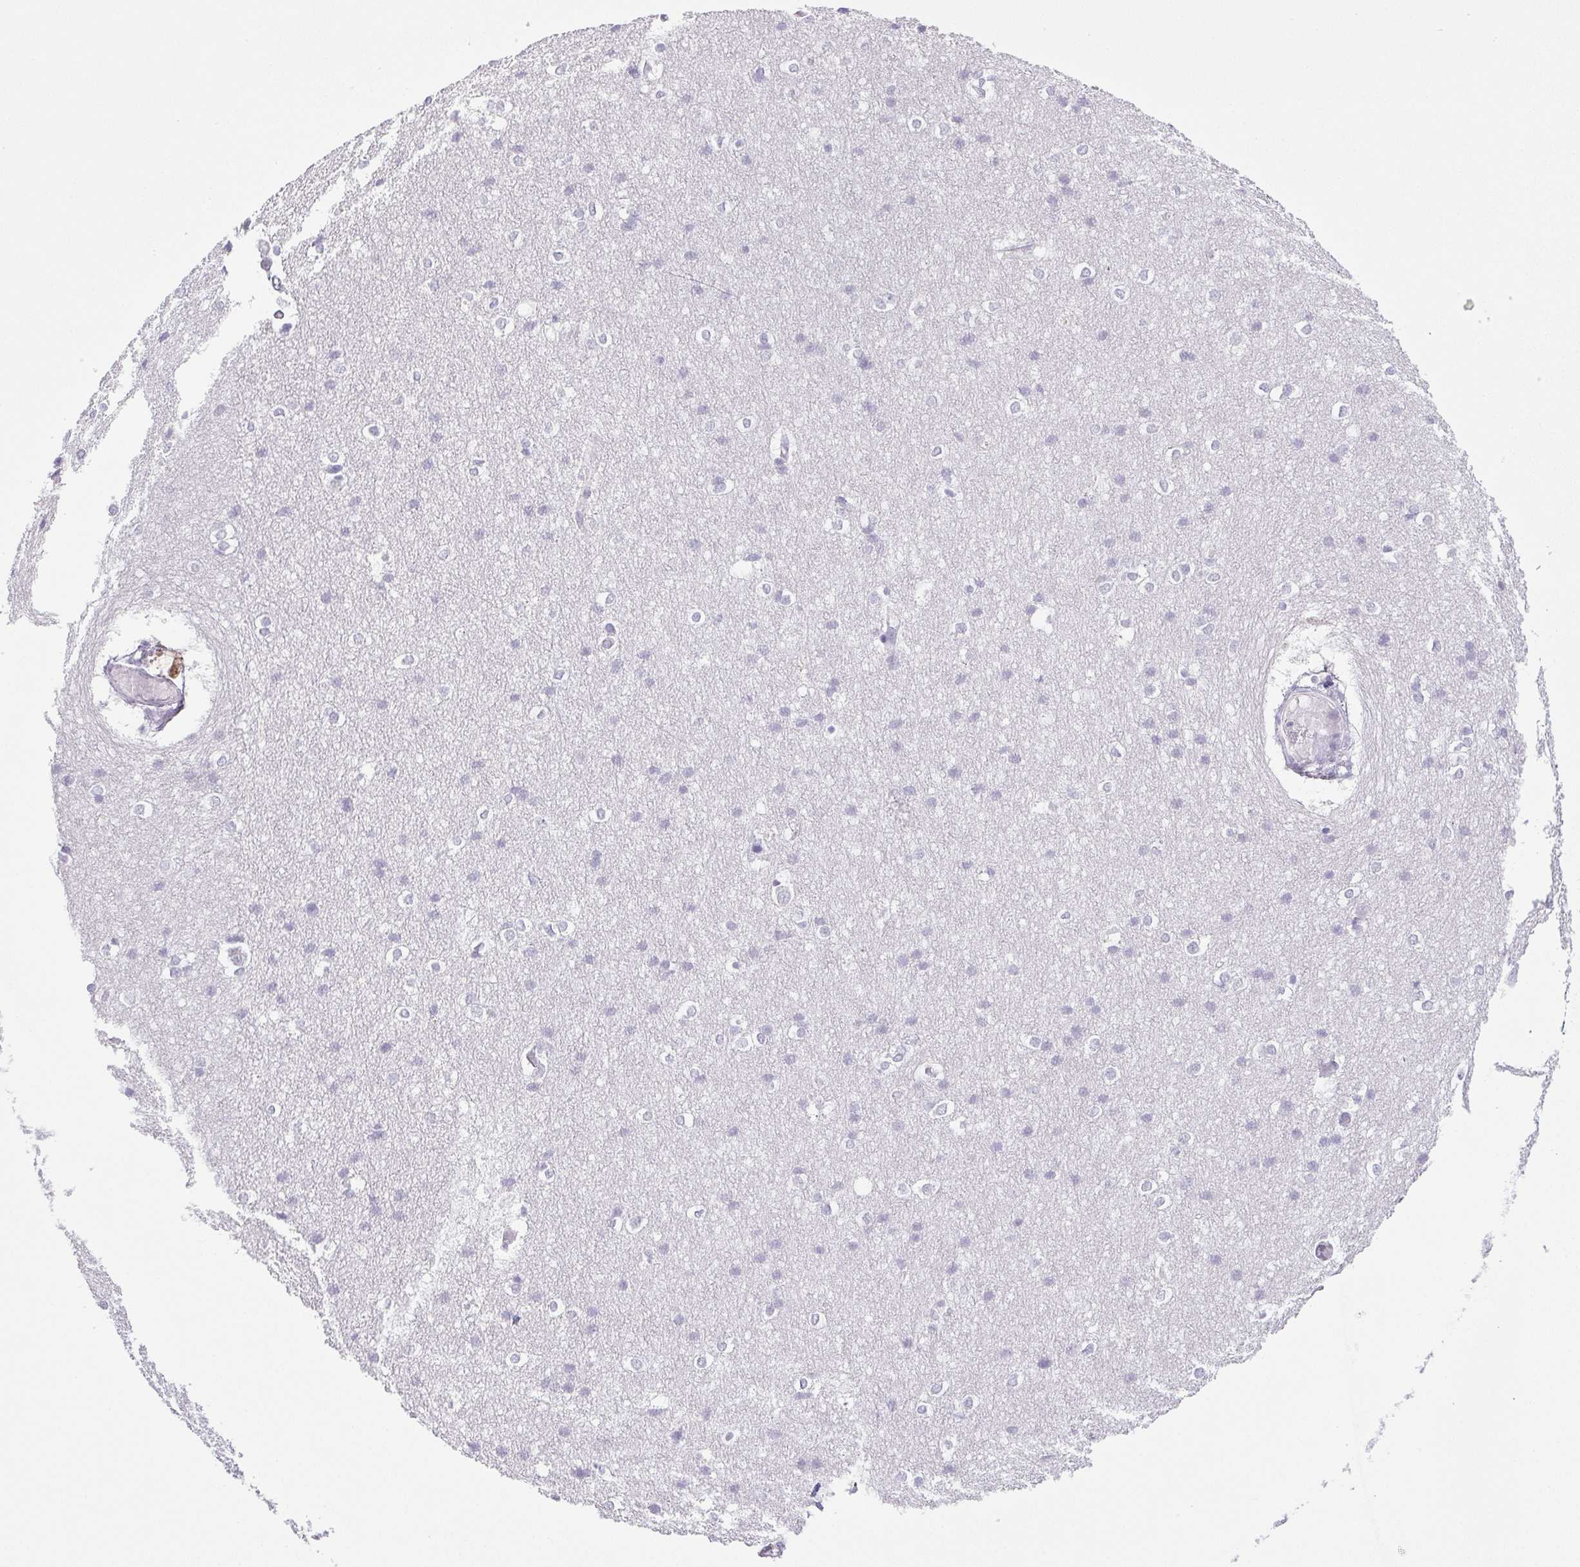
{"staining": {"intensity": "negative", "quantity": "none", "location": "none"}, "tissue": "cerebral cortex", "cell_type": "Endothelial cells", "image_type": "normal", "snomed": [{"axis": "morphology", "description": "Normal tissue, NOS"}, {"axis": "topography", "description": "Cerebral cortex"}], "caption": "DAB (3,3'-diaminobenzidine) immunohistochemical staining of unremarkable cerebral cortex reveals no significant staining in endothelial cells.", "gene": "HLA", "patient": {"sex": "male", "age": 37}}